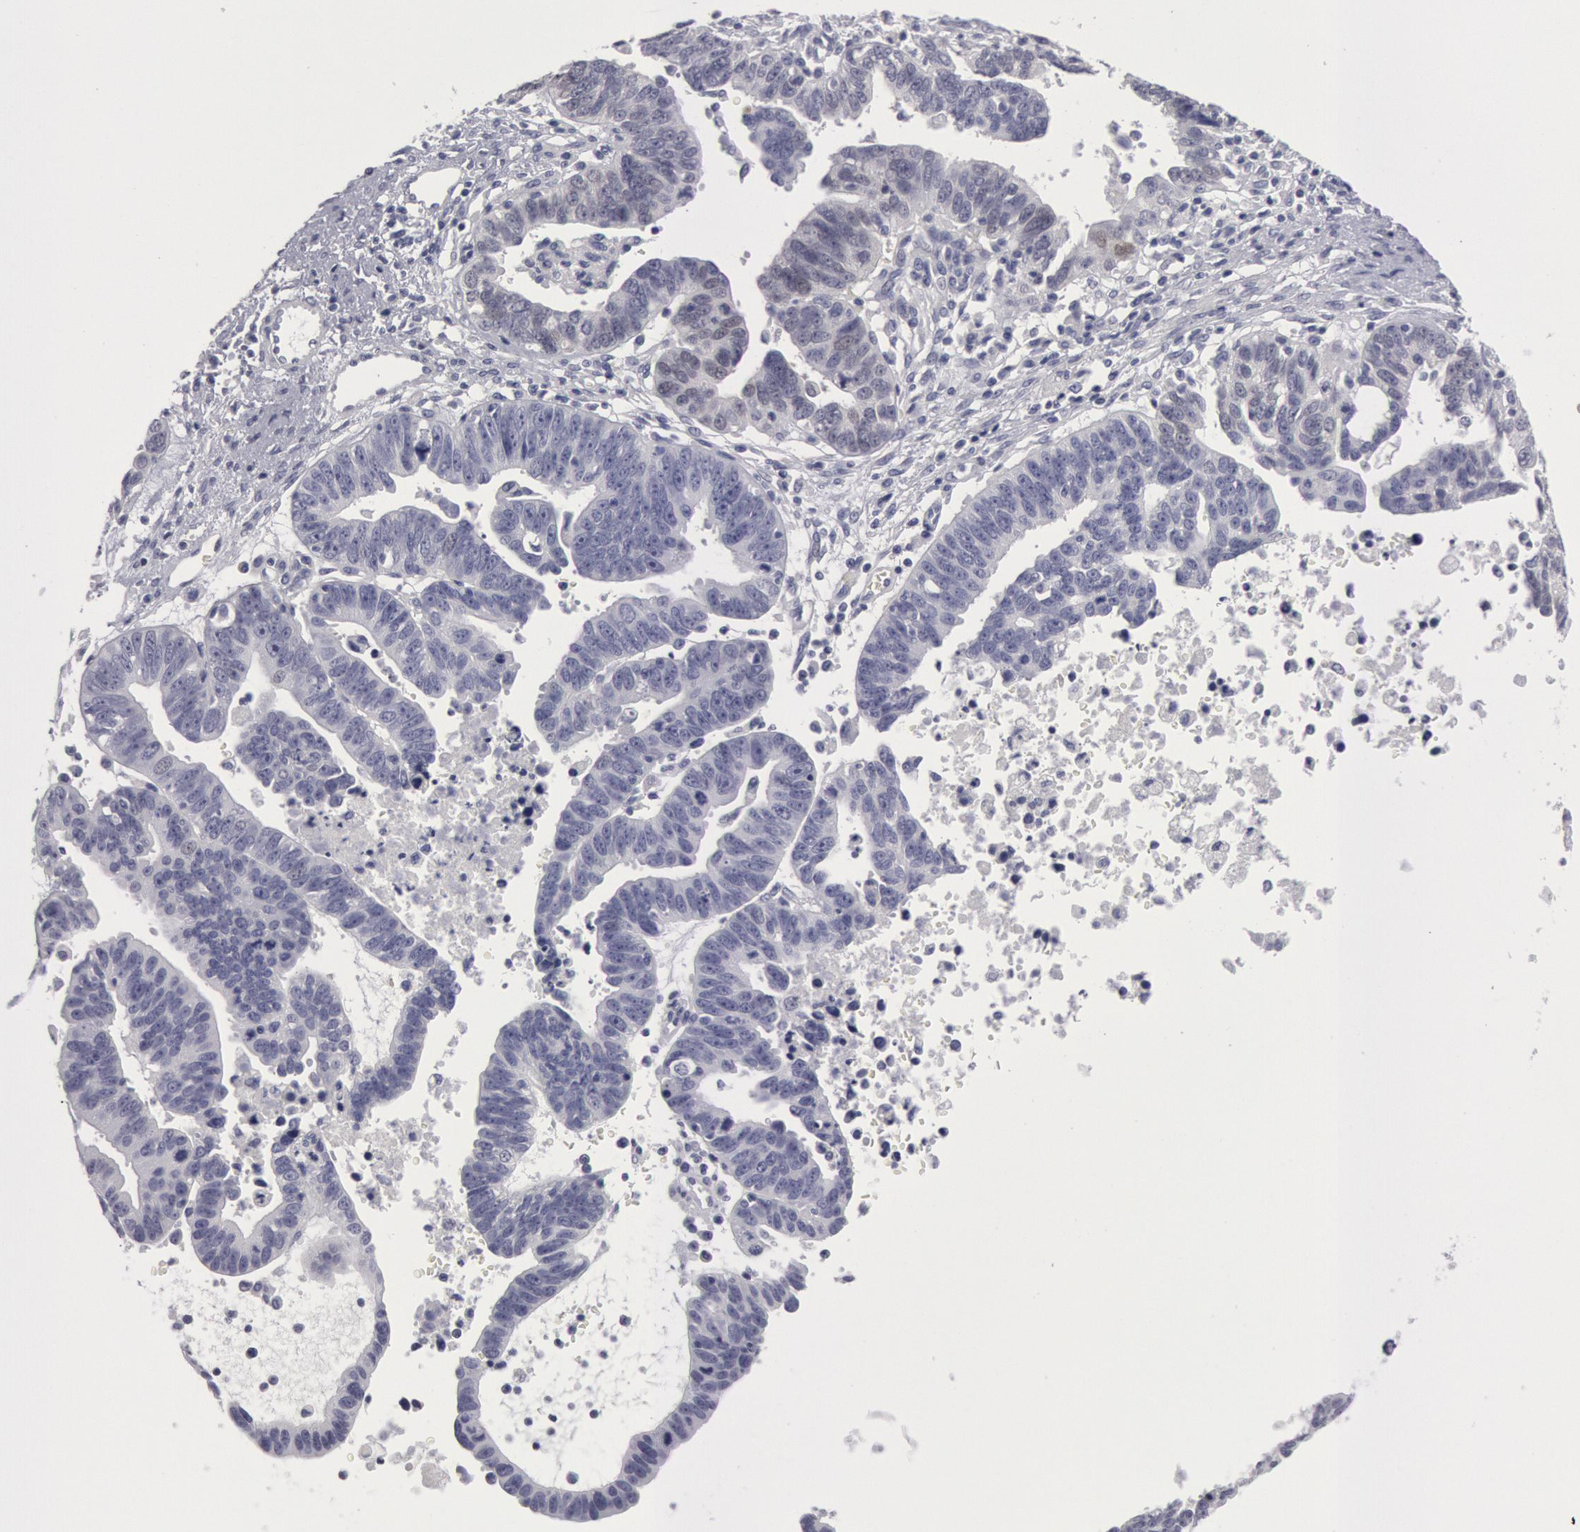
{"staining": {"intensity": "negative", "quantity": "none", "location": "none"}, "tissue": "ovarian cancer", "cell_type": "Tumor cells", "image_type": "cancer", "snomed": [{"axis": "morphology", "description": "Carcinoma, endometroid"}, {"axis": "morphology", "description": "Cystadenocarcinoma, serous, NOS"}, {"axis": "topography", "description": "Ovary"}], "caption": "Immunohistochemical staining of human ovarian cancer (endometroid carcinoma) demonstrates no significant expression in tumor cells. (DAB (3,3'-diaminobenzidine) immunohistochemistry (IHC), high magnification).", "gene": "FHL1", "patient": {"sex": "female", "age": 45}}